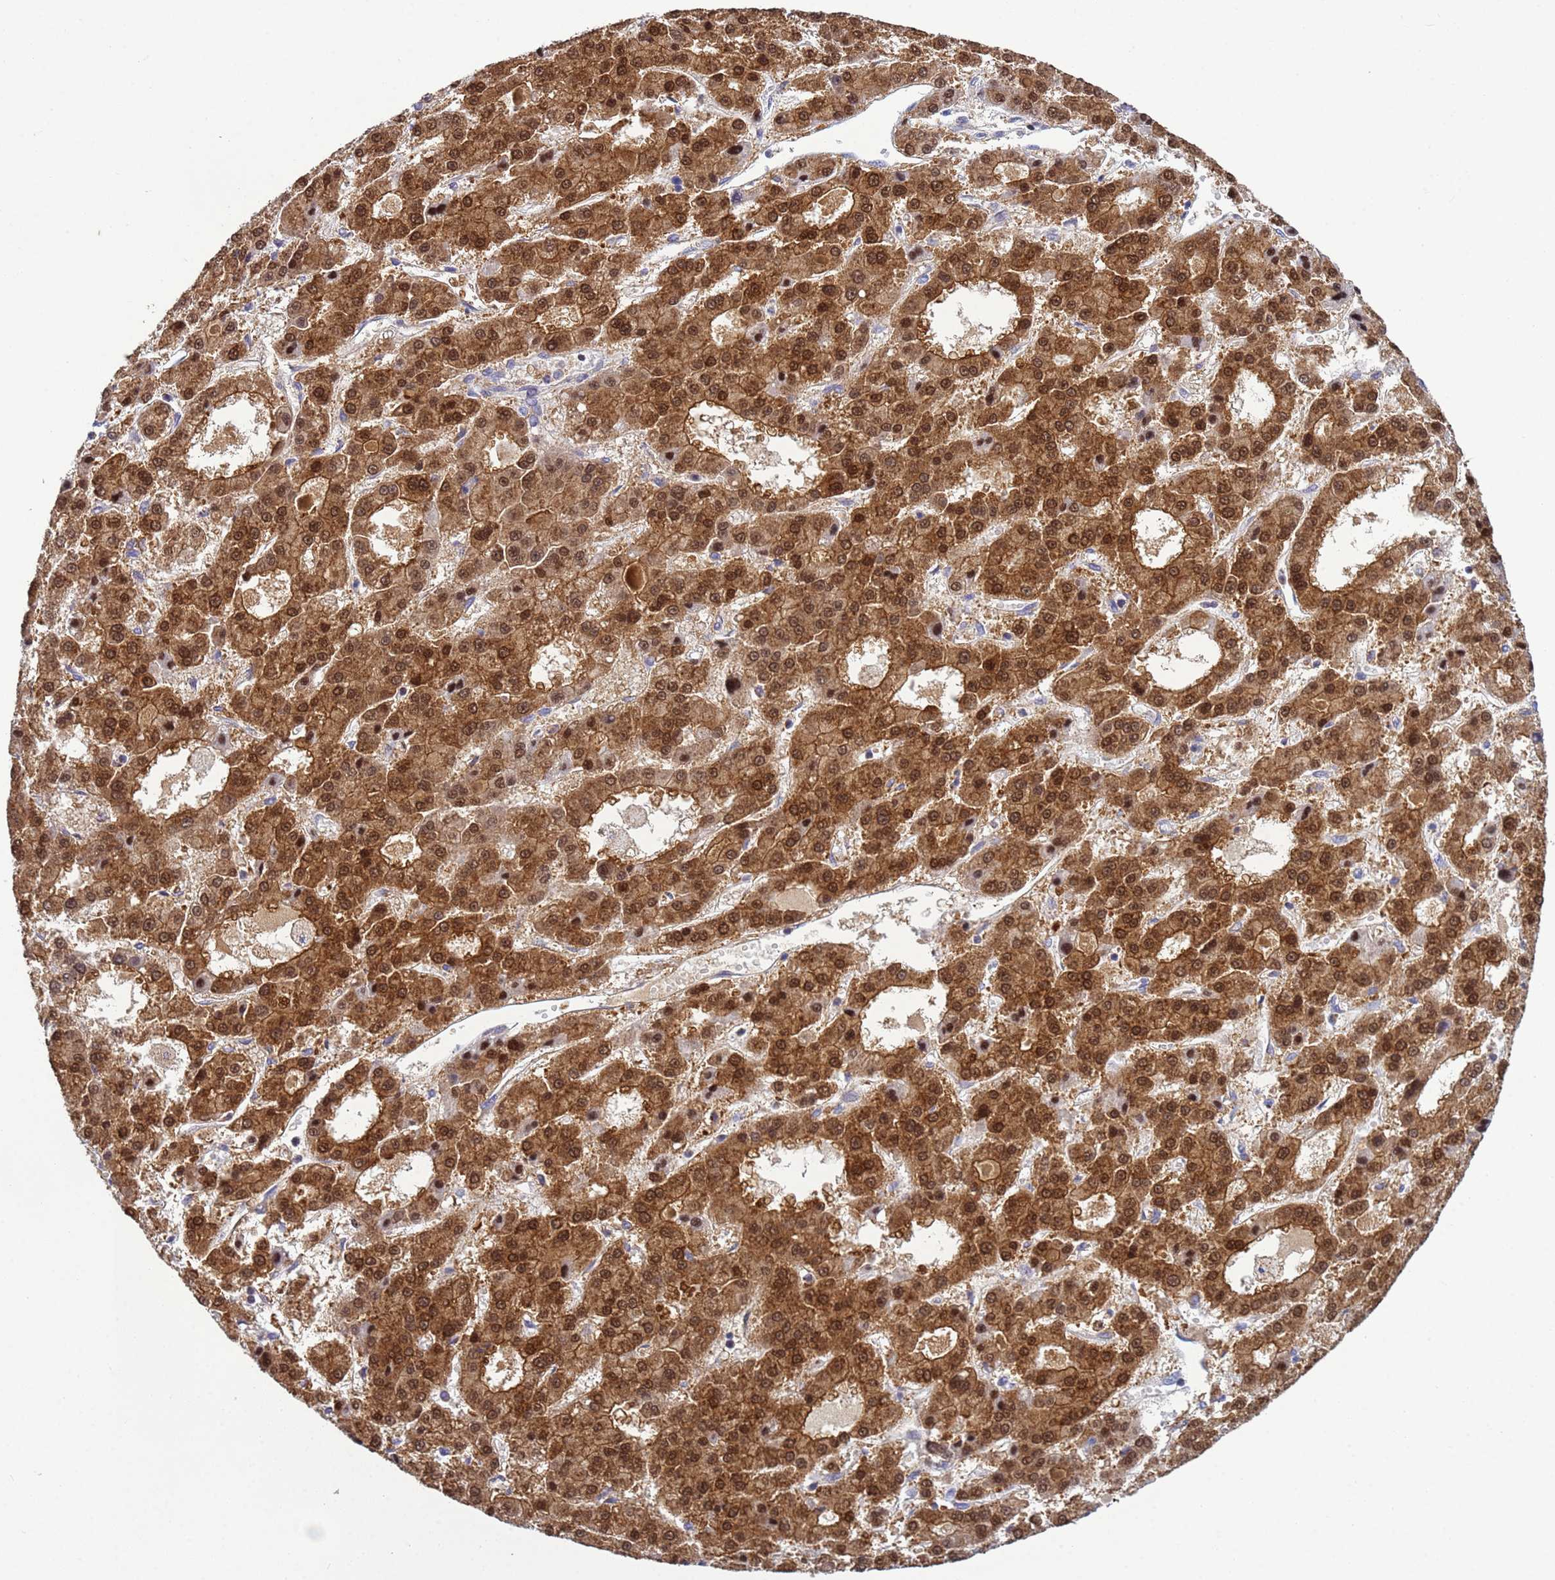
{"staining": {"intensity": "strong", "quantity": ">75%", "location": "cytoplasmic/membranous,nuclear"}, "tissue": "liver cancer", "cell_type": "Tumor cells", "image_type": "cancer", "snomed": [{"axis": "morphology", "description": "Carcinoma, Hepatocellular, NOS"}, {"axis": "topography", "description": "Liver"}], "caption": "Immunohistochemical staining of human hepatocellular carcinoma (liver) displays high levels of strong cytoplasmic/membranous and nuclear staining in approximately >75% of tumor cells.", "gene": "KLHL13", "patient": {"sex": "male", "age": 70}}